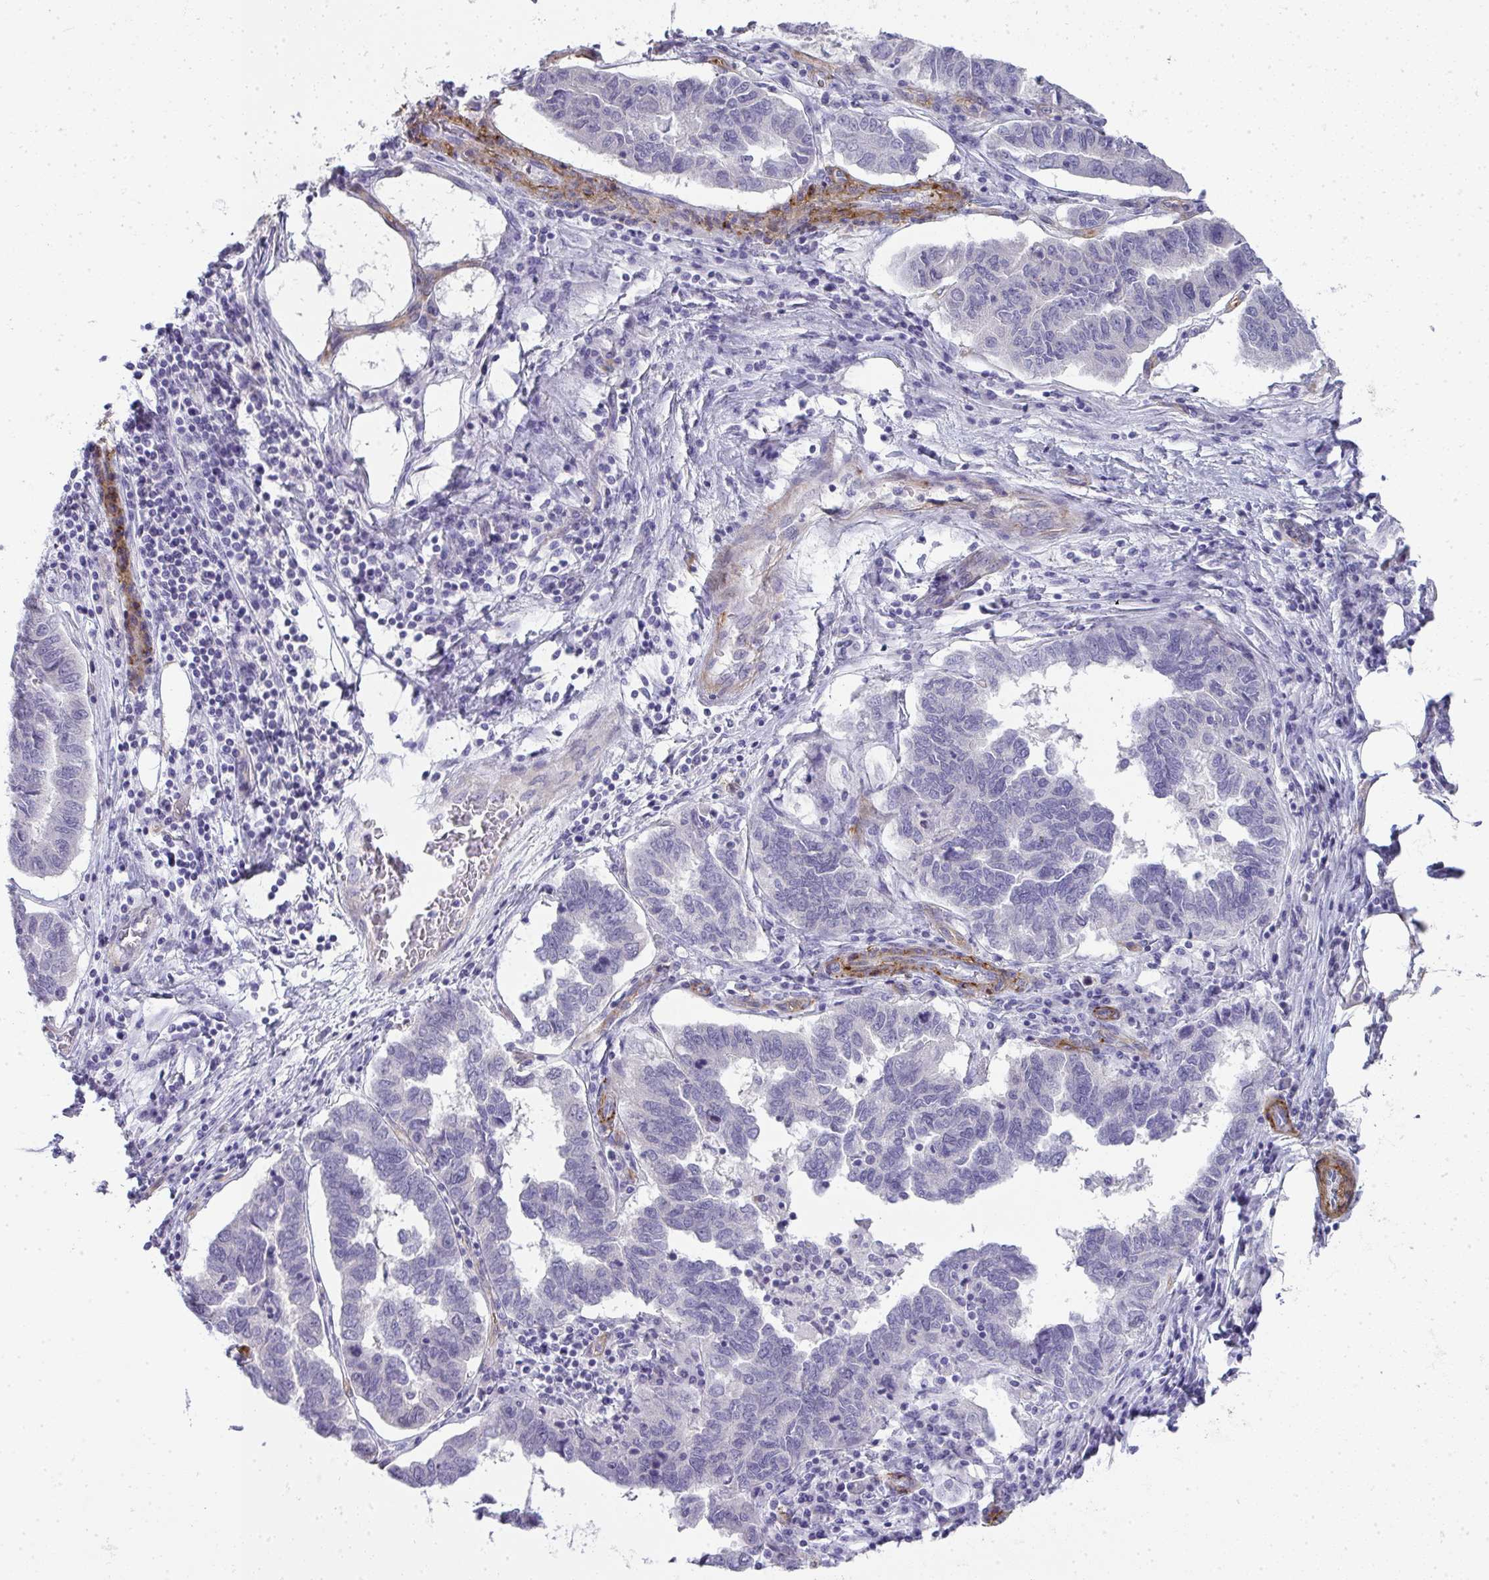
{"staining": {"intensity": "negative", "quantity": "none", "location": "none"}, "tissue": "ovarian cancer", "cell_type": "Tumor cells", "image_type": "cancer", "snomed": [{"axis": "morphology", "description": "Cystadenocarcinoma, serous, NOS"}, {"axis": "topography", "description": "Ovary"}], "caption": "Tumor cells are negative for protein expression in human serous cystadenocarcinoma (ovarian).", "gene": "UBE2S", "patient": {"sex": "female", "age": 64}}